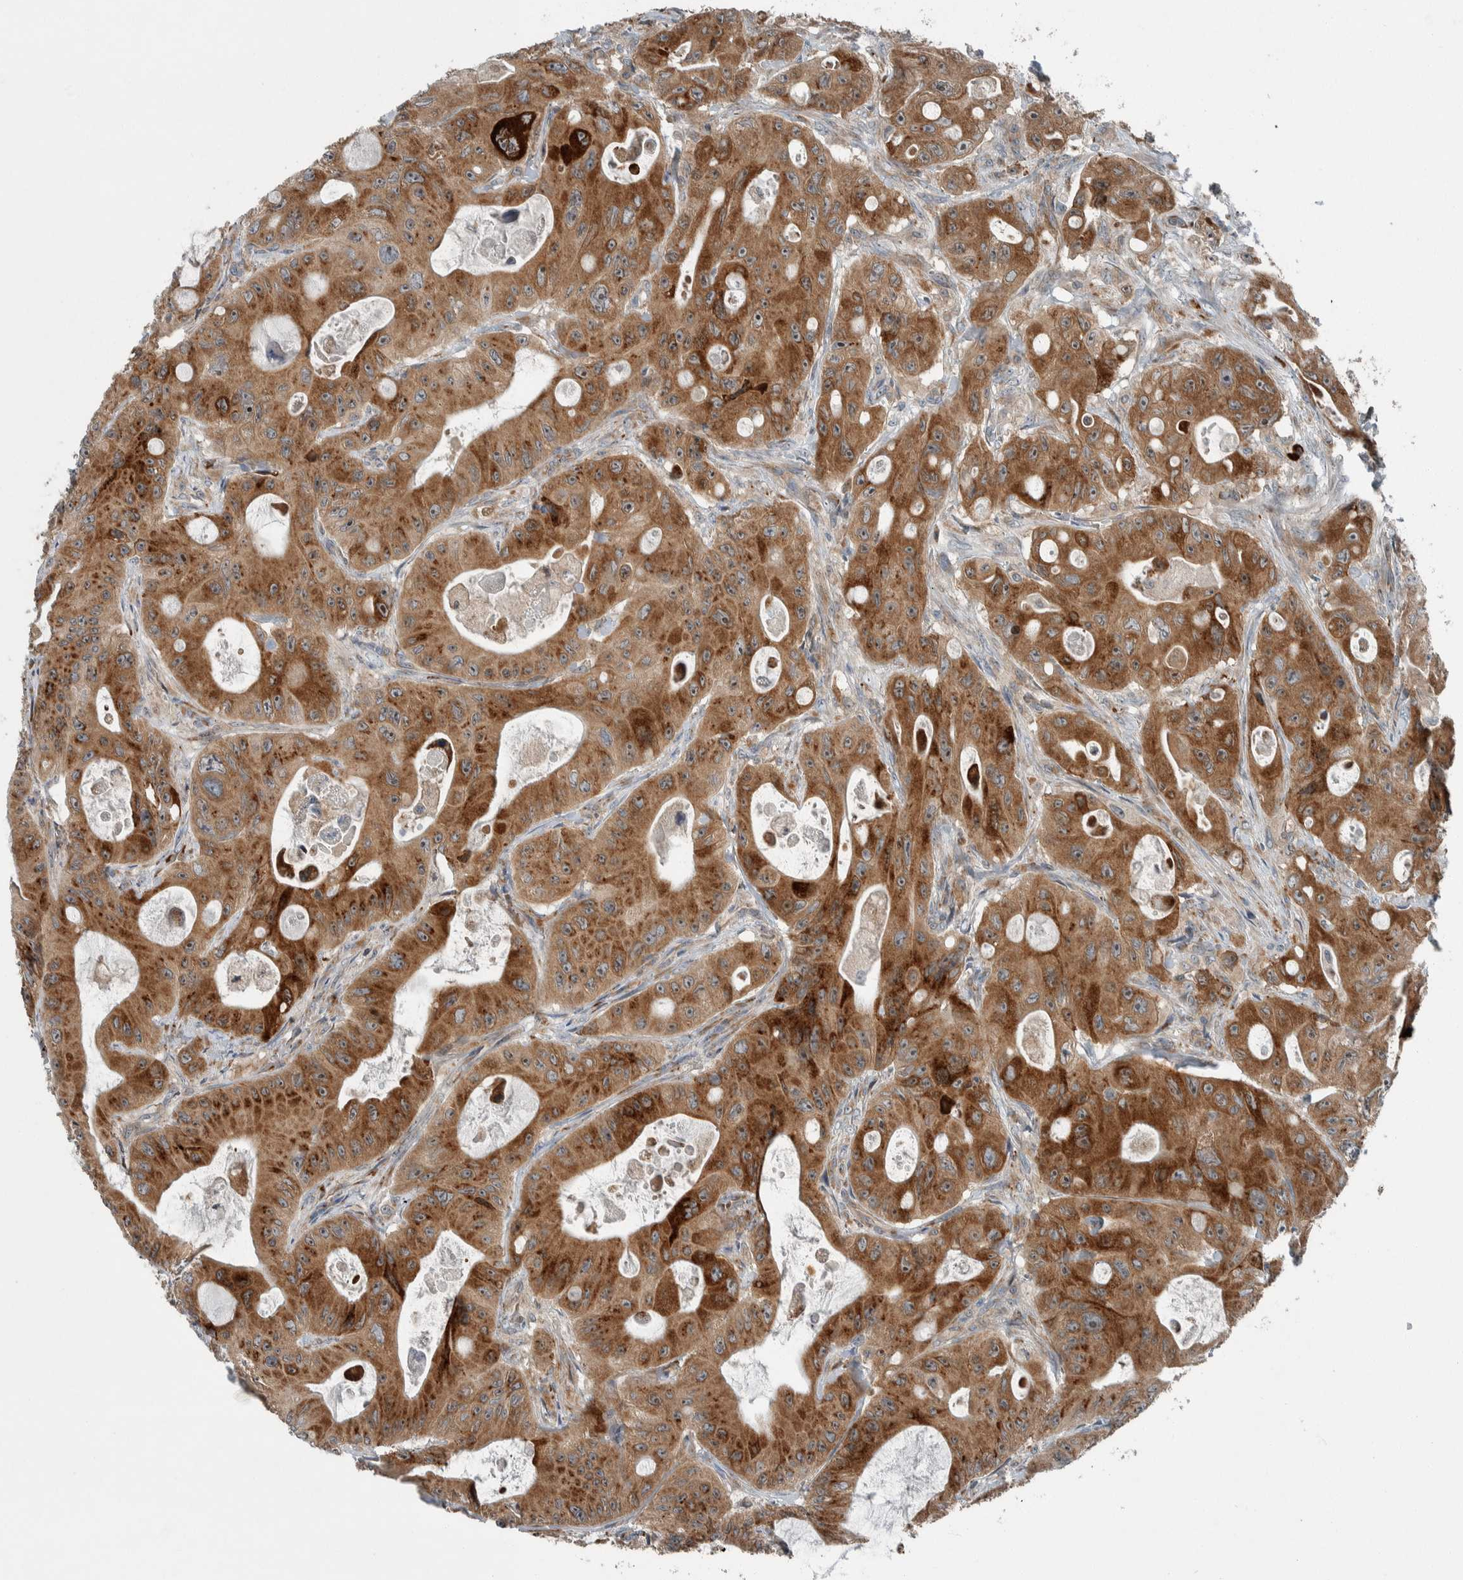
{"staining": {"intensity": "strong", "quantity": ">75%", "location": "cytoplasmic/membranous"}, "tissue": "colorectal cancer", "cell_type": "Tumor cells", "image_type": "cancer", "snomed": [{"axis": "morphology", "description": "Adenocarcinoma, NOS"}, {"axis": "topography", "description": "Colon"}], "caption": "Adenocarcinoma (colorectal) stained for a protein (brown) exhibits strong cytoplasmic/membranous positive expression in approximately >75% of tumor cells.", "gene": "USP25", "patient": {"sex": "female", "age": 46}}